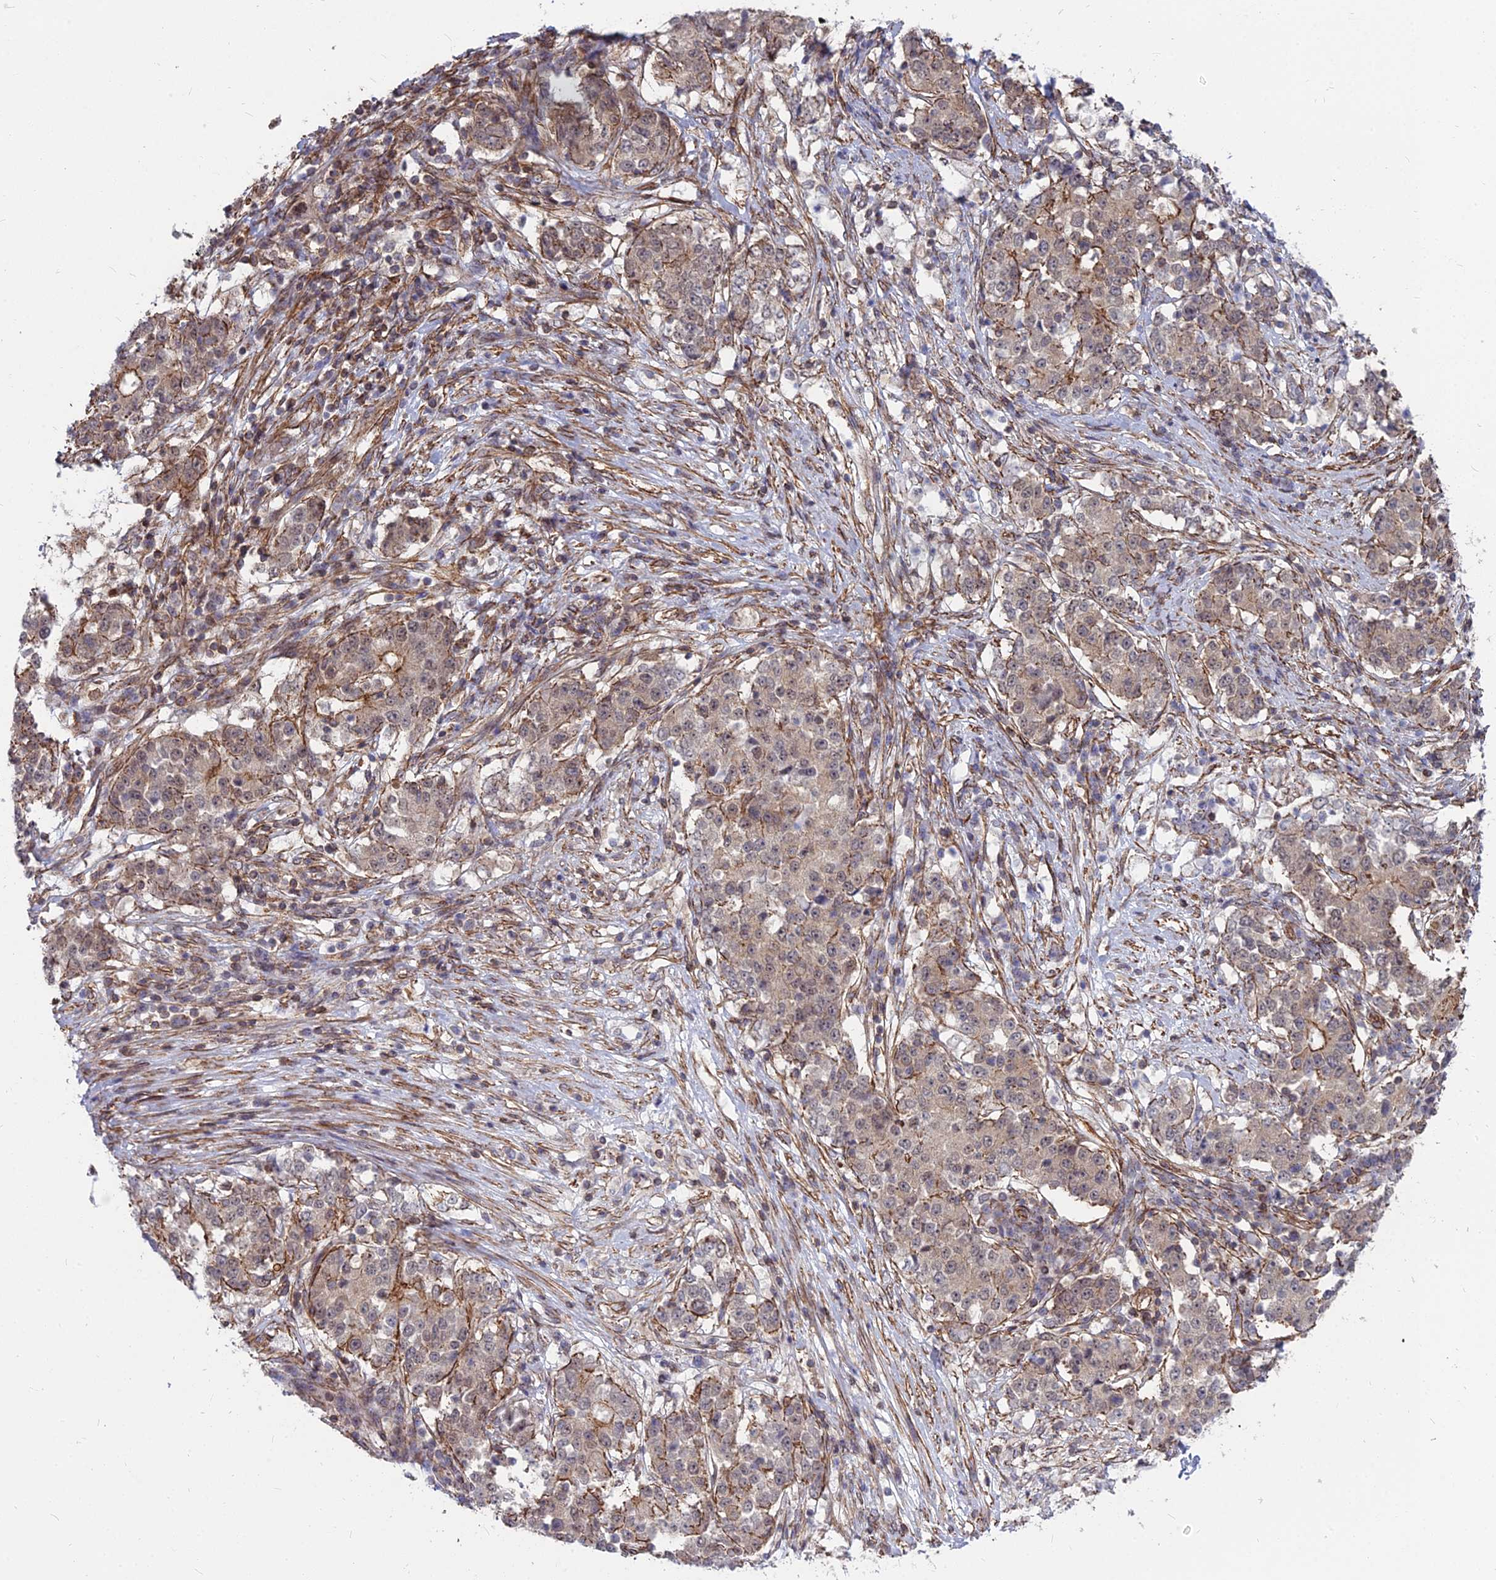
{"staining": {"intensity": "moderate", "quantity": "25%-75%", "location": "cytoplasmic/membranous"}, "tissue": "stomach cancer", "cell_type": "Tumor cells", "image_type": "cancer", "snomed": [{"axis": "morphology", "description": "Adenocarcinoma, NOS"}, {"axis": "topography", "description": "Stomach"}], "caption": "Immunohistochemistry (IHC) of human stomach adenocarcinoma exhibits medium levels of moderate cytoplasmic/membranous positivity in about 25%-75% of tumor cells.", "gene": "YJU2", "patient": {"sex": "male", "age": 59}}